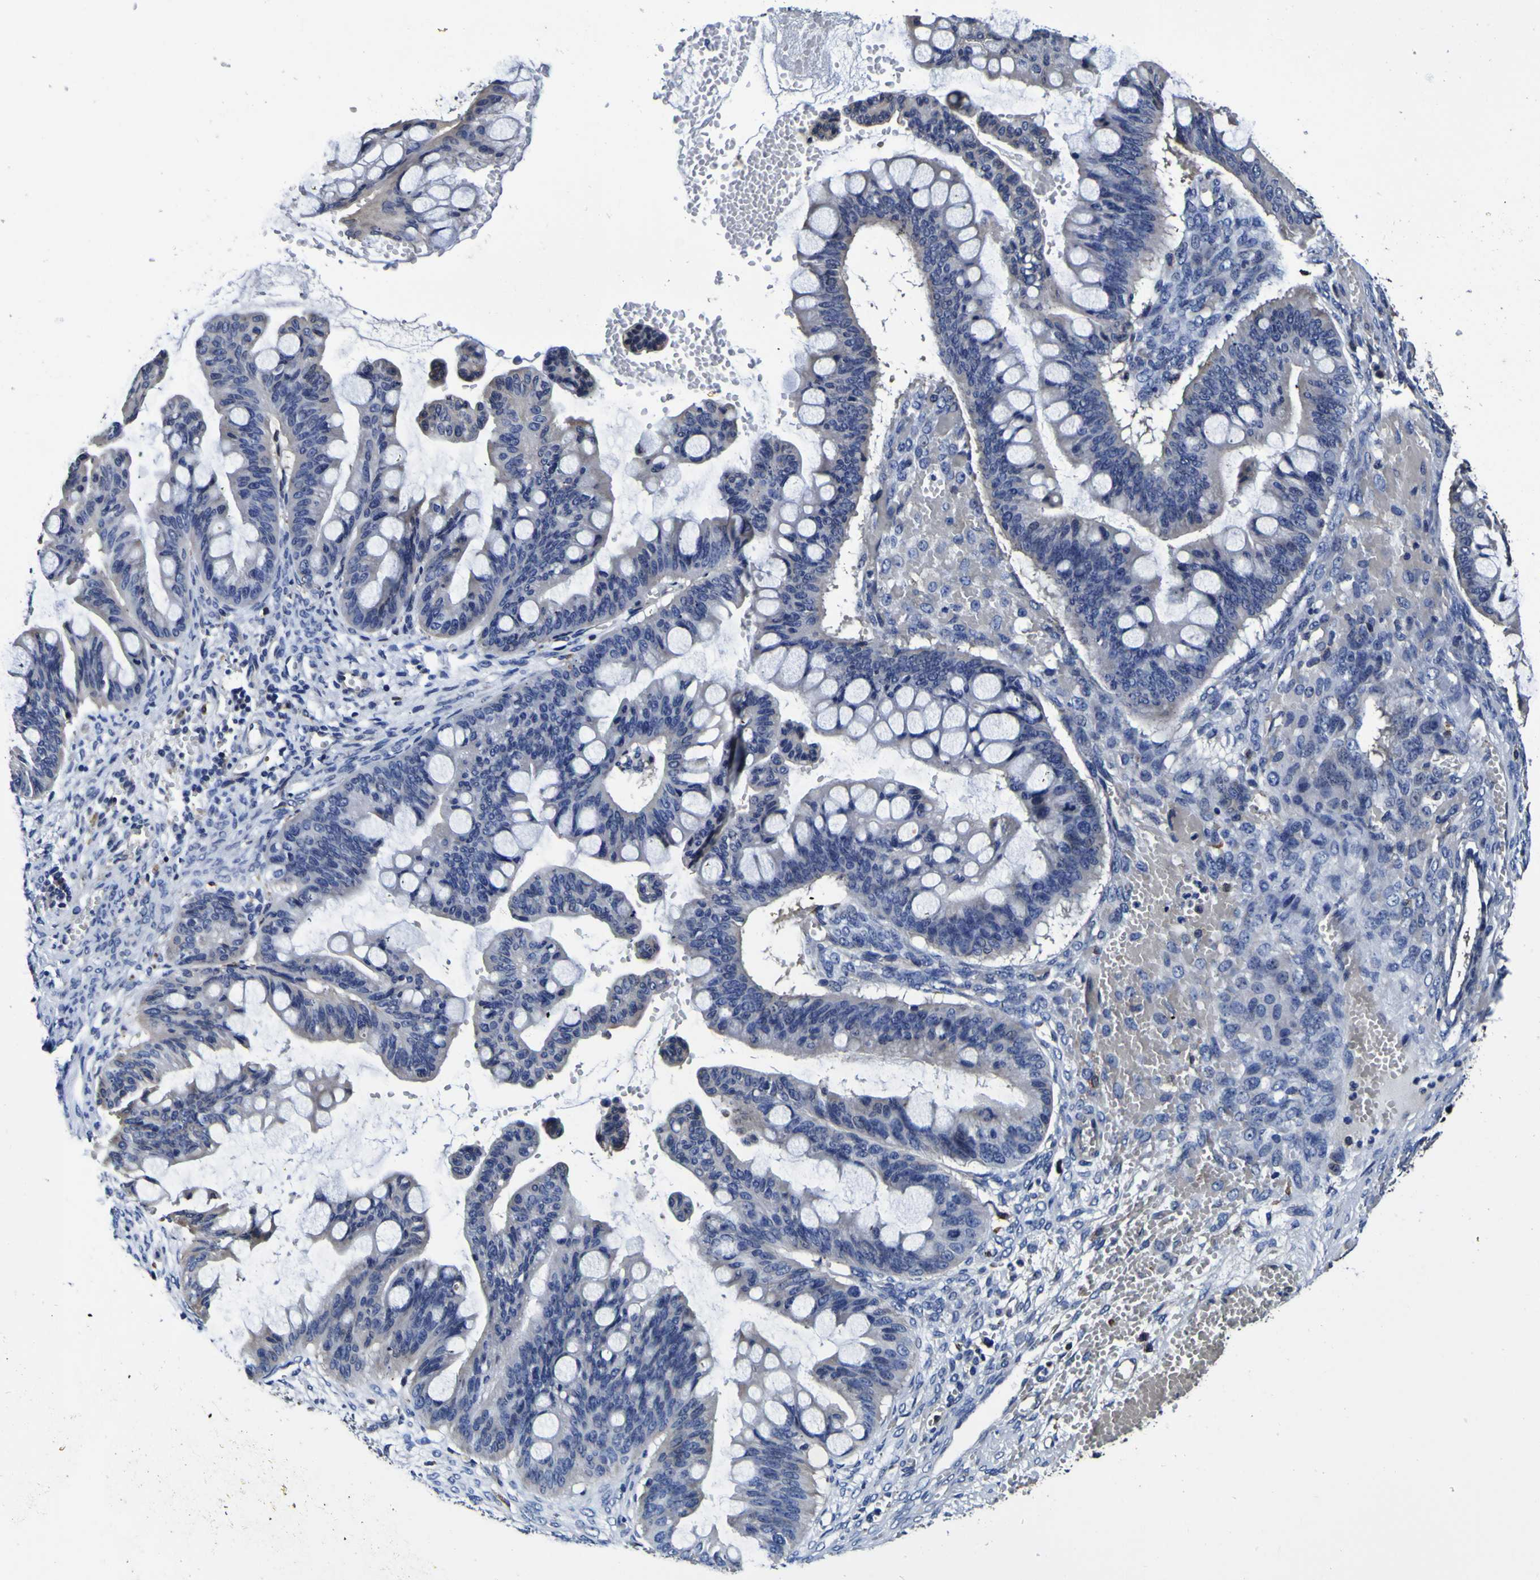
{"staining": {"intensity": "negative", "quantity": "none", "location": "none"}, "tissue": "ovarian cancer", "cell_type": "Tumor cells", "image_type": "cancer", "snomed": [{"axis": "morphology", "description": "Cystadenocarcinoma, mucinous, NOS"}, {"axis": "topography", "description": "Ovary"}], "caption": "Image shows no significant protein positivity in tumor cells of ovarian cancer (mucinous cystadenocarcinoma). (Brightfield microscopy of DAB (3,3'-diaminobenzidine) IHC at high magnification).", "gene": "GPX1", "patient": {"sex": "female", "age": 73}}